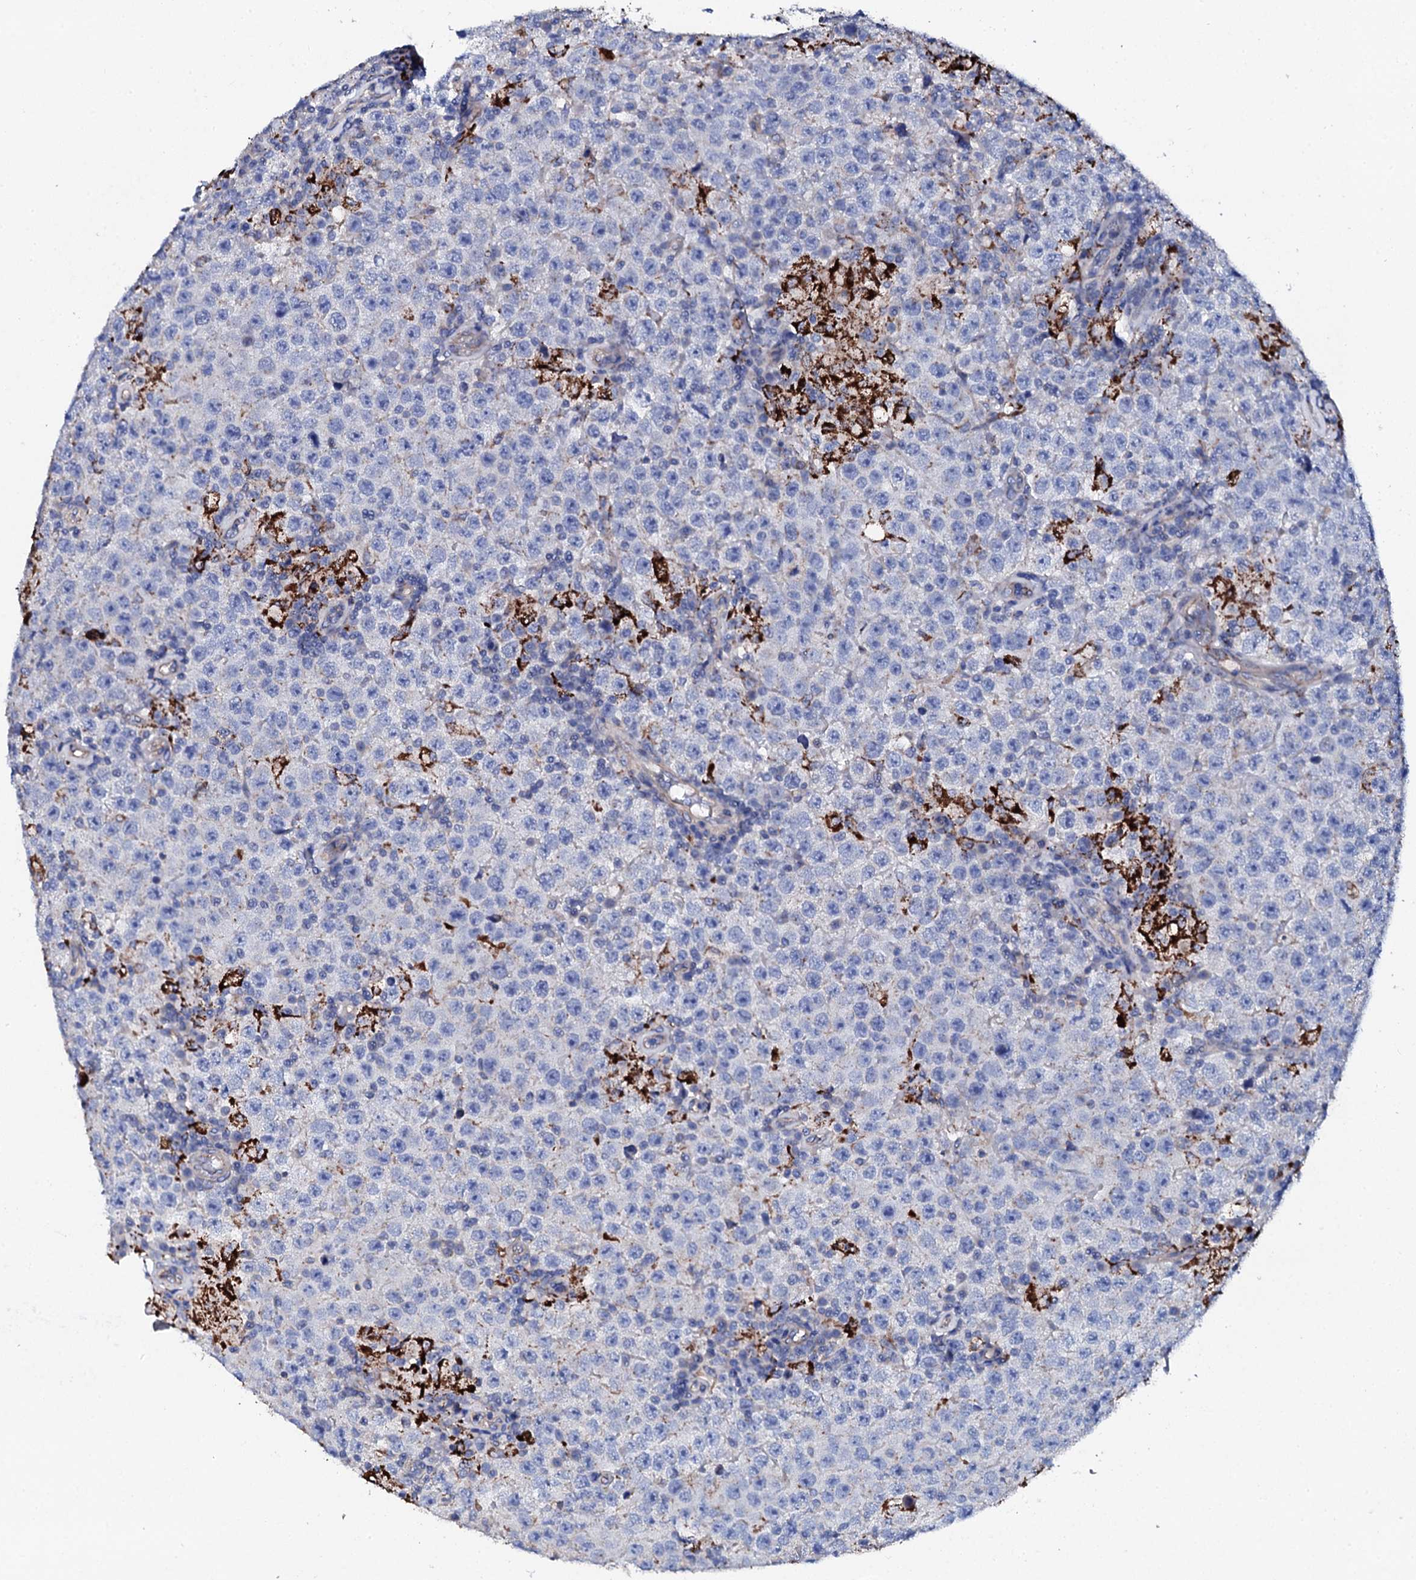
{"staining": {"intensity": "negative", "quantity": "none", "location": "none"}, "tissue": "testis cancer", "cell_type": "Tumor cells", "image_type": "cancer", "snomed": [{"axis": "morphology", "description": "Normal tissue, NOS"}, {"axis": "morphology", "description": "Urothelial carcinoma, High grade"}, {"axis": "morphology", "description": "Seminoma, NOS"}, {"axis": "morphology", "description": "Carcinoma, Embryonal, NOS"}, {"axis": "topography", "description": "Urinary bladder"}, {"axis": "topography", "description": "Testis"}], "caption": "Protein analysis of testis seminoma exhibits no significant positivity in tumor cells.", "gene": "KLHL32", "patient": {"sex": "male", "age": 41}}